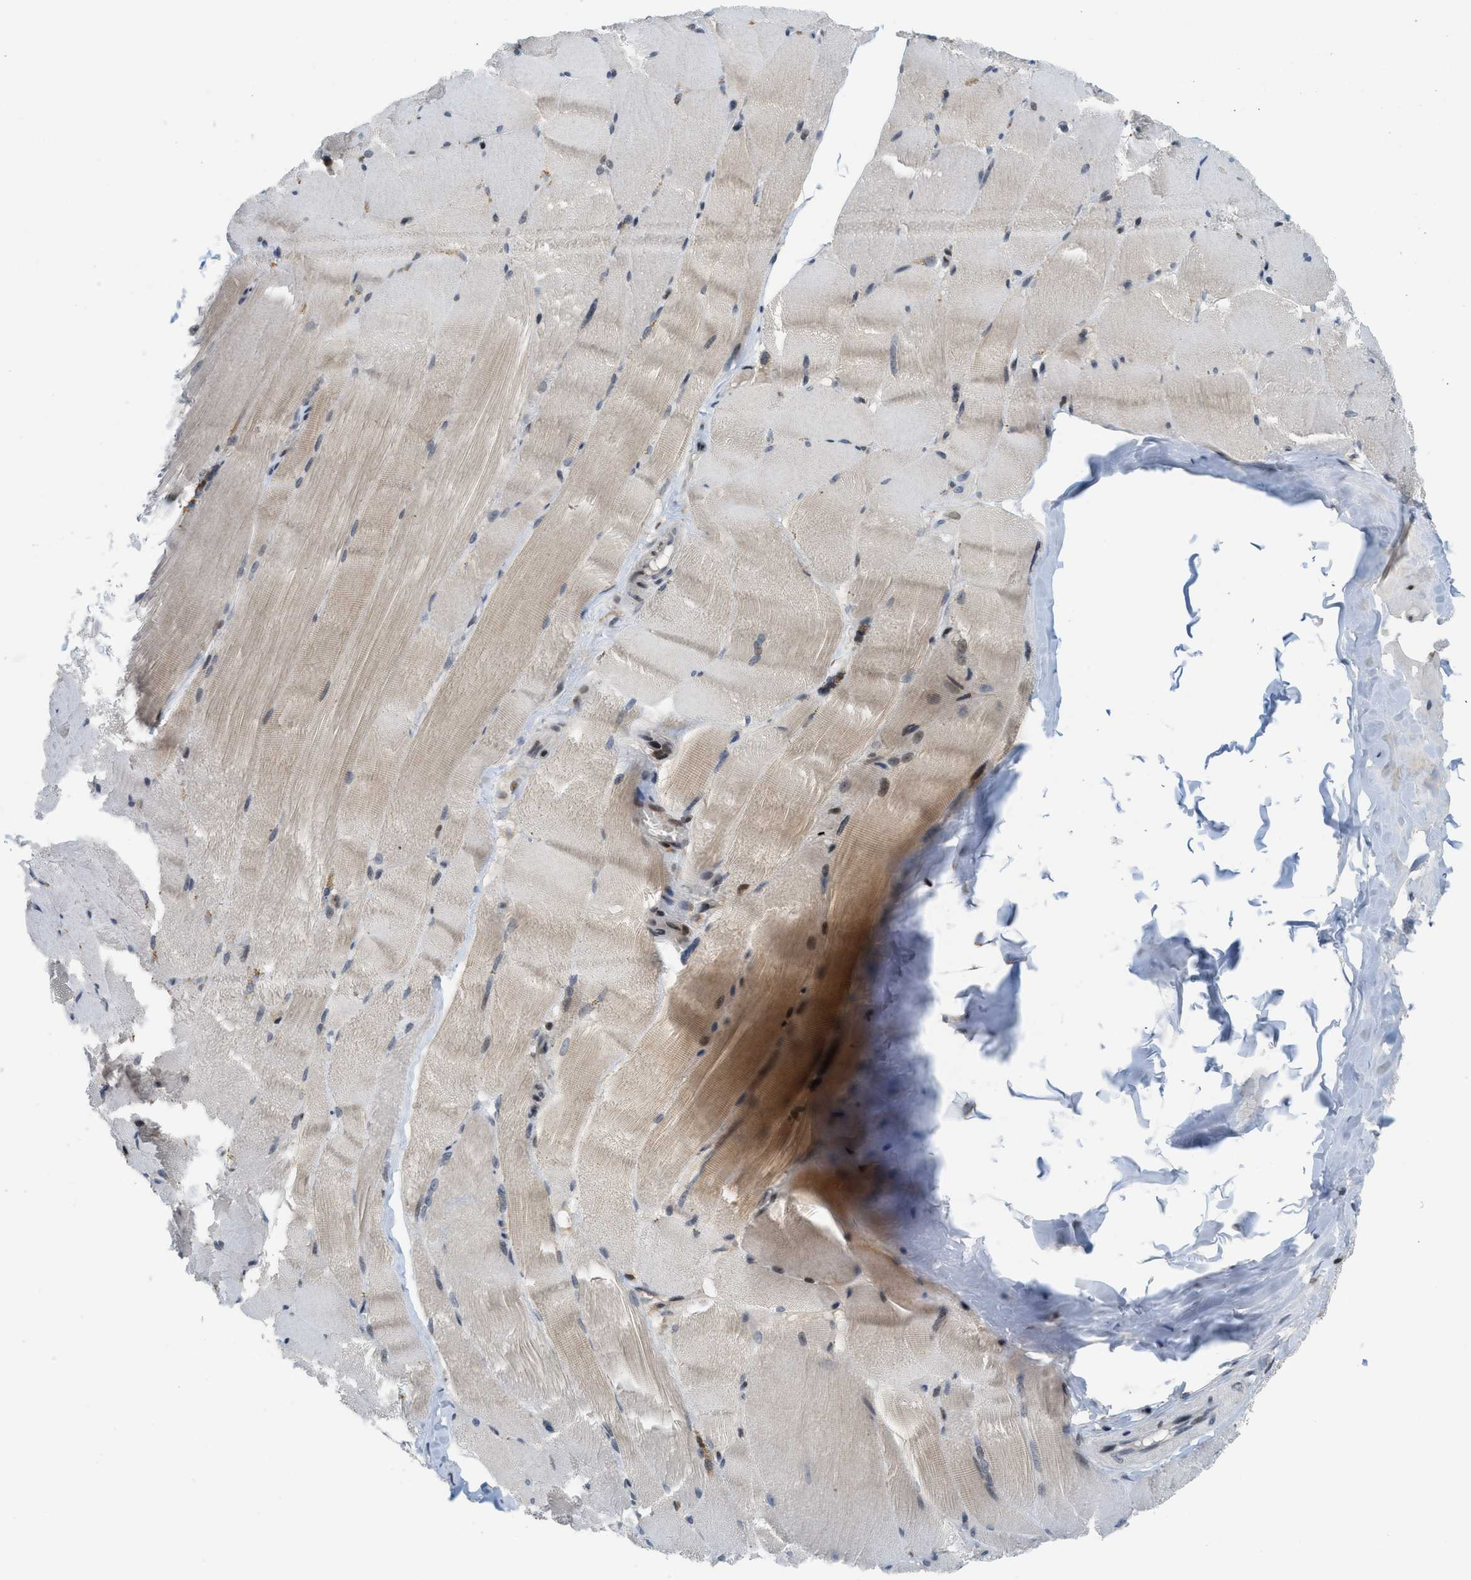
{"staining": {"intensity": "moderate", "quantity": "<25%", "location": "cytoplasmic/membranous,nuclear"}, "tissue": "skeletal muscle", "cell_type": "Myocytes", "image_type": "normal", "snomed": [{"axis": "morphology", "description": "Normal tissue, NOS"}, {"axis": "topography", "description": "Skin"}, {"axis": "topography", "description": "Skeletal muscle"}], "caption": "Protein analysis of unremarkable skeletal muscle displays moderate cytoplasmic/membranous,nuclear expression in approximately <25% of myocytes. The protein is shown in brown color, while the nuclei are stained blue.", "gene": "ING1", "patient": {"sex": "male", "age": 83}}